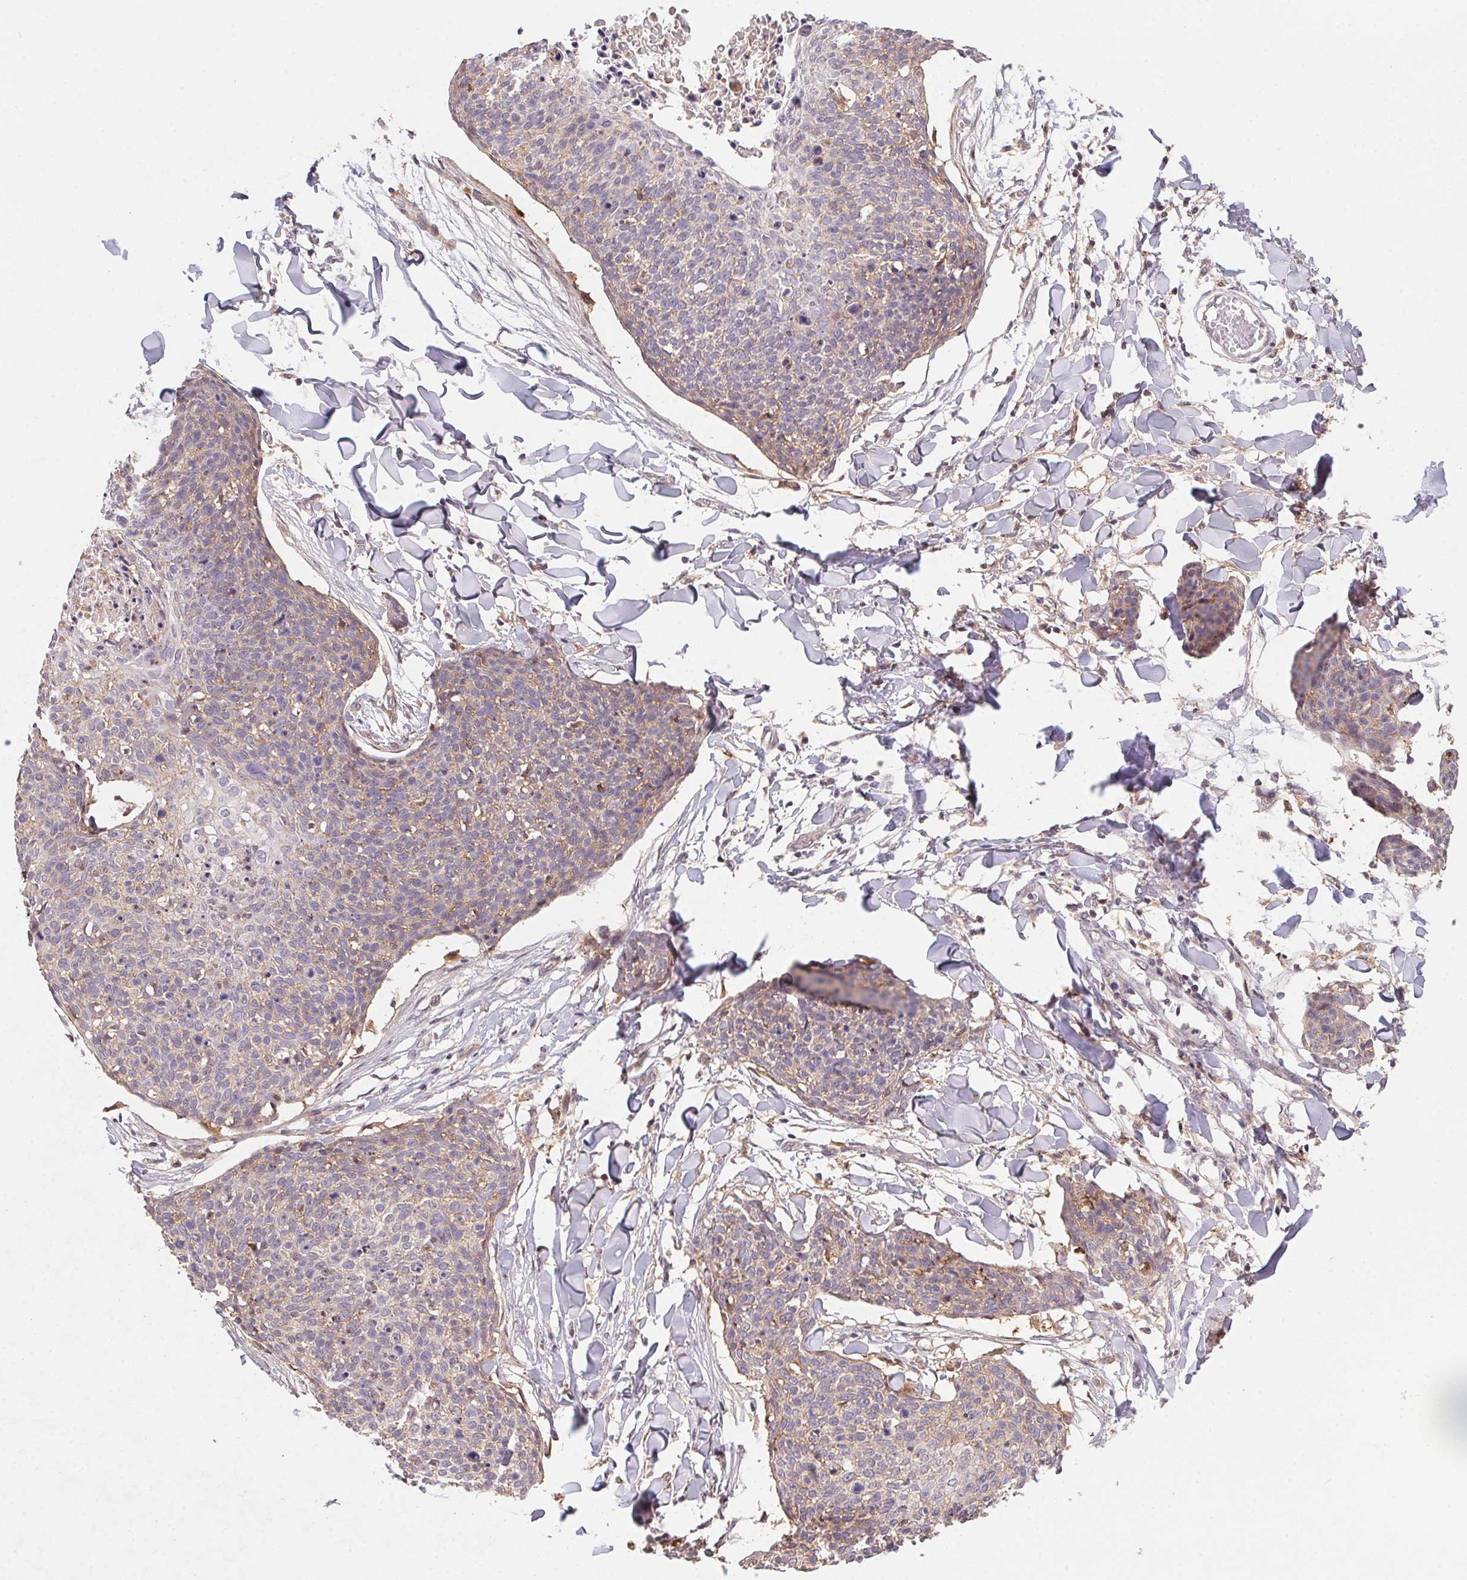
{"staining": {"intensity": "weak", "quantity": "25%-75%", "location": "cytoplasmic/membranous"}, "tissue": "skin cancer", "cell_type": "Tumor cells", "image_type": "cancer", "snomed": [{"axis": "morphology", "description": "Squamous cell carcinoma, NOS"}, {"axis": "topography", "description": "Skin"}, {"axis": "topography", "description": "Vulva"}], "caption": "Protein expression analysis of human skin cancer (squamous cell carcinoma) reveals weak cytoplasmic/membranous staining in approximately 25%-75% of tumor cells. (DAB = brown stain, brightfield microscopy at high magnification).", "gene": "SLC52A2", "patient": {"sex": "female", "age": 75}}